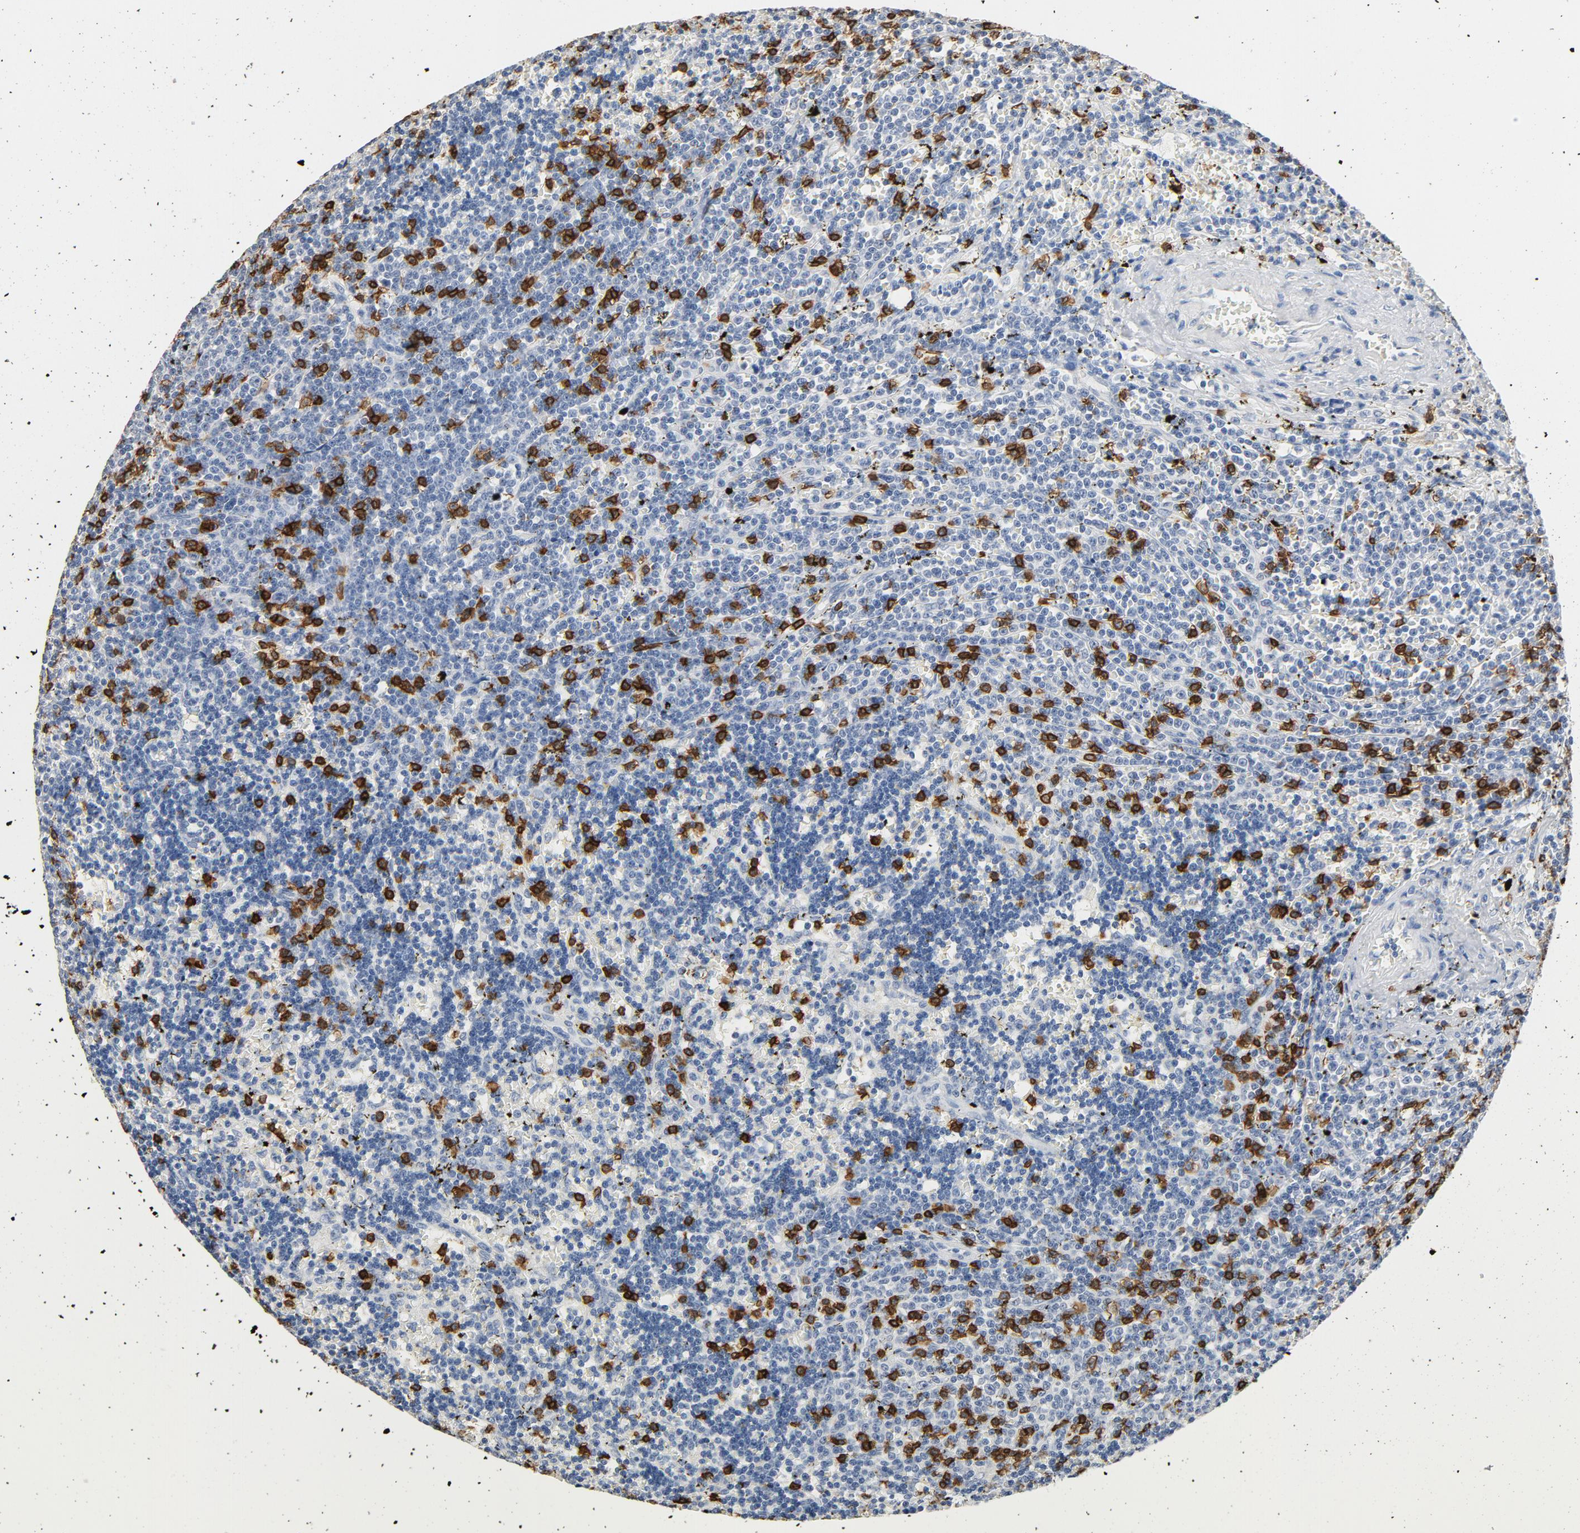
{"staining": {"intensity": "strong", "quantity": "25%-75%", "location": "cytoplasmic/membranous"}, "tissue": "lymphoma", "cell_type": "Tumor cells", "image_type": "cancer", "snomed": [{"axis": "morphology", "description": "Malignant lymphoma, non-Hodgkin's type, Low grade"}, {"axis": "topography", "description": "Spleen"}], "caption": "Brown immunohistochemical staining in malignant lymphoma, non-Hodgkin's type (low-grade) shows strong cytoplasmic/membranous expression in about 25%-75% of tumor cells. The staining is performed using DAB (3,3'-diaminobenzidine) brown chromogen to label protein expression. The nuclei are counter-stained blue using hematoxylin.", "gene": "CD247", "patient": {"sex": "male", "age": 60}}